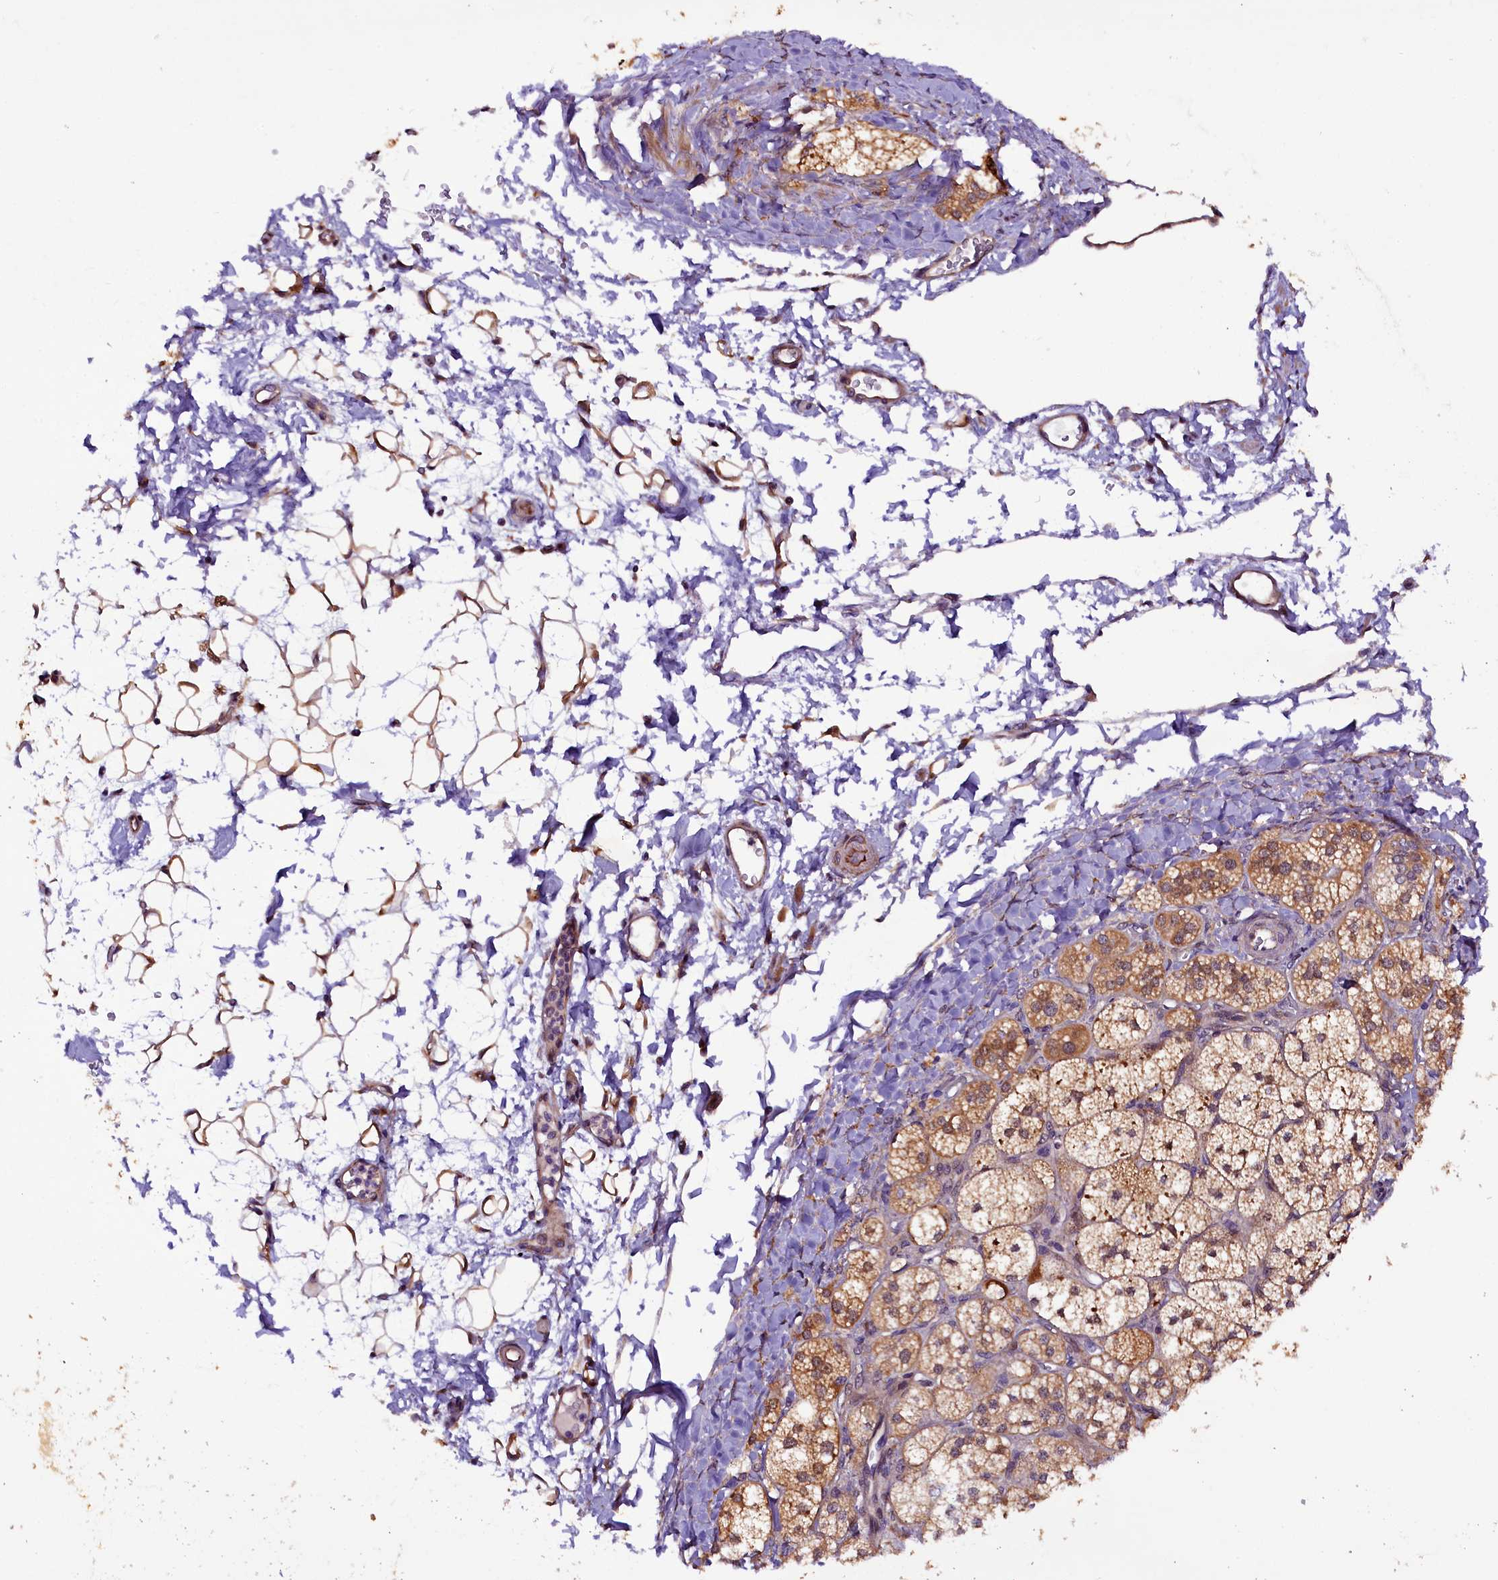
{"staining": {"intensity": "moderate", "quantity": ">75%", "location": "cytoplasmic/membranous"}, "tissue": "adrenal gland", "cell_type": "Glandular cells", "image_type": "normal", "snomed": [{"axis": "morphology", "description": "Normal tissue, NOS"}, {"axis": "topography", "description": "Adrenal gland"}], "caption": "Immunohistochemistry image of unremarkable adrenal gland: adrenal gland stained using immunohistochemistry (IHC) shows medium levels of moderate protein expression localized specifically in the cytoplasmic/membranous of glandular cells, appearing as a cytoplasmic/membranous brown color.", "gene": "RPUSD2", "patient": {"sex": "male", "age": 61}}